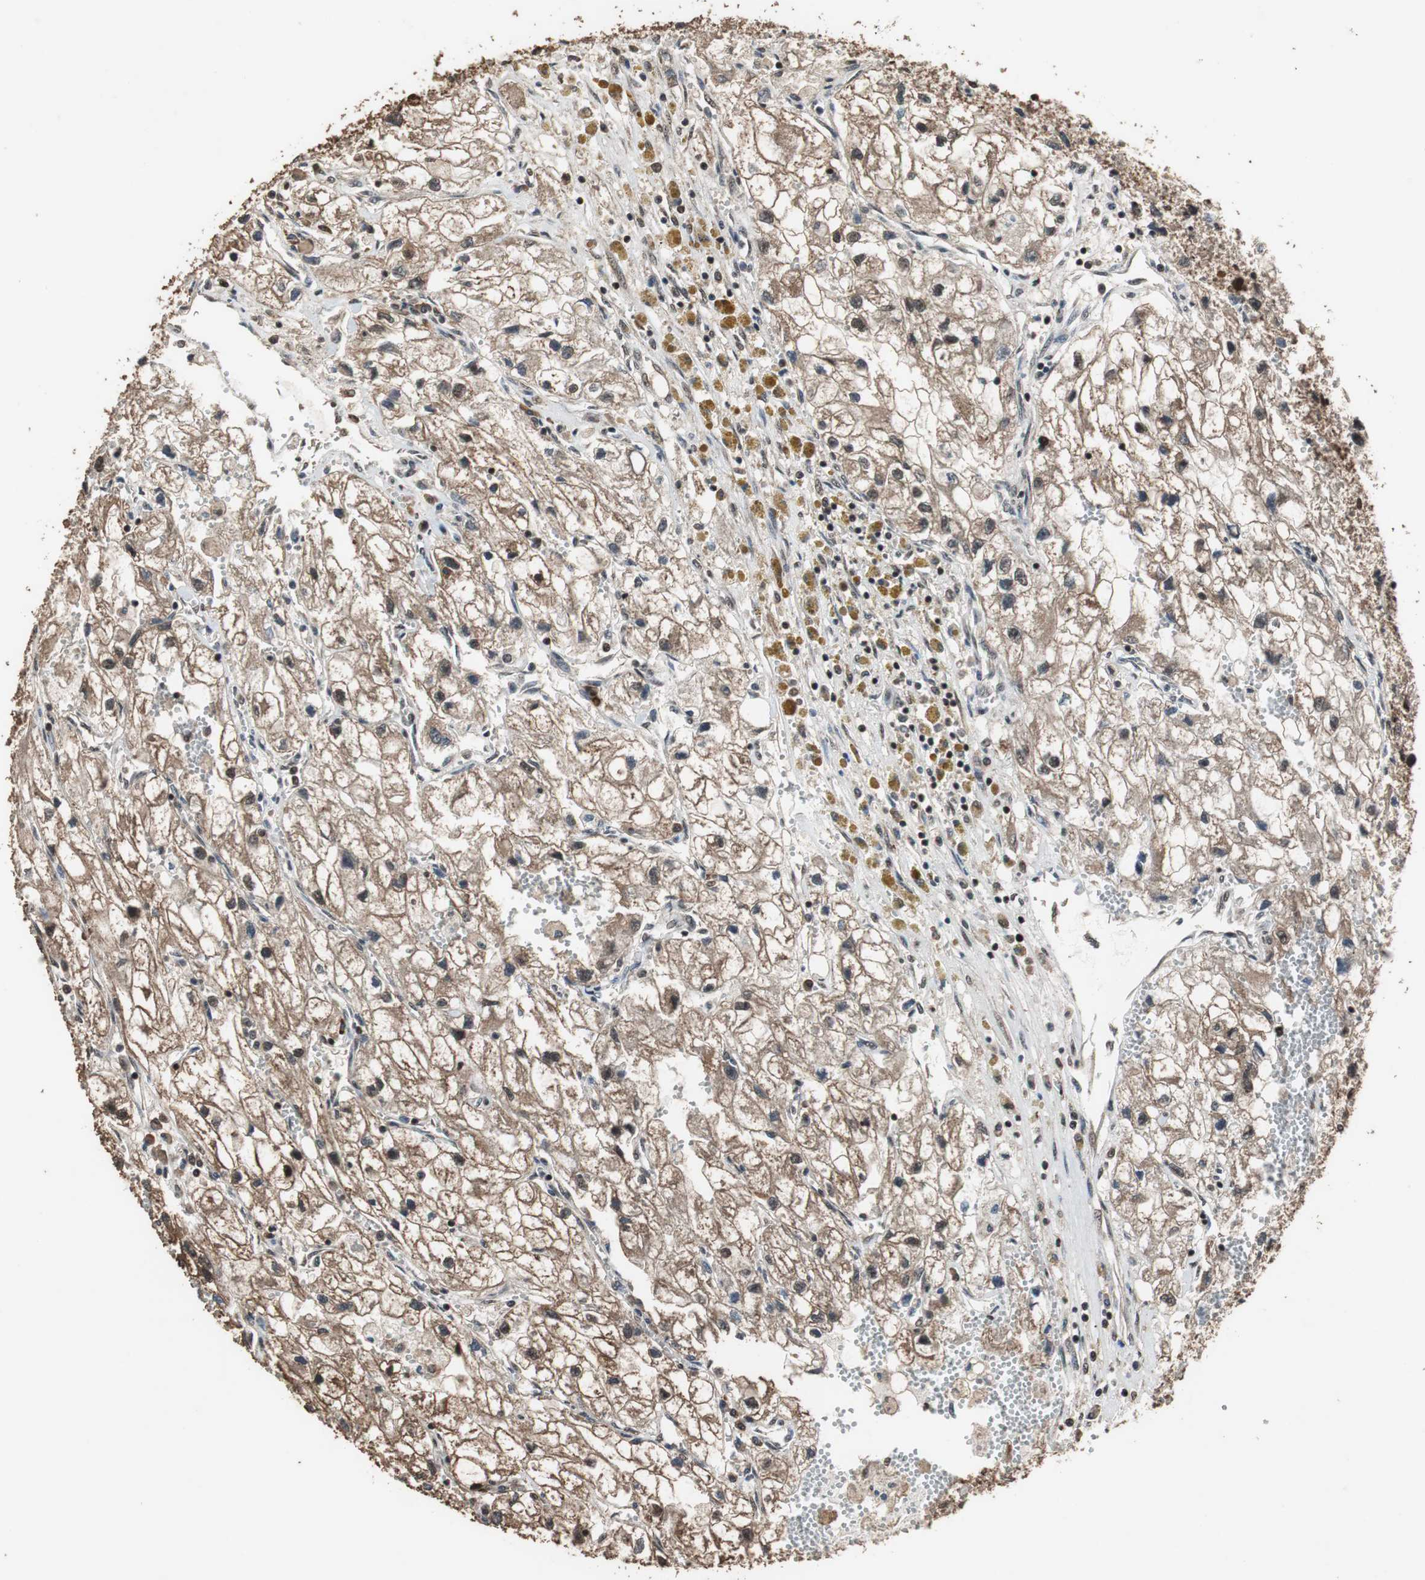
{"staining": {"intensity": "moderate", "quantity": ">75%", "location": "cytoplasmic/membranous,nuclear"}, "tissue": "renal cancer", "cell_type": "Tumor cells", "image_type": "cancer", "snomed": [{"axis": "morphology", "description": "Adenocarcinoma, NOS"}, {"axis": "topography", "description": "Kidney"}], "caption": "Protein staining by immunohistochemistry reveals moderate cytoplasmic/membranous and nuclear staining in approximately >75% of tumor cells in renal adenocarcinoma.", "gene": "ZNF18", "patient": {"sex": "female", "age": 70}}